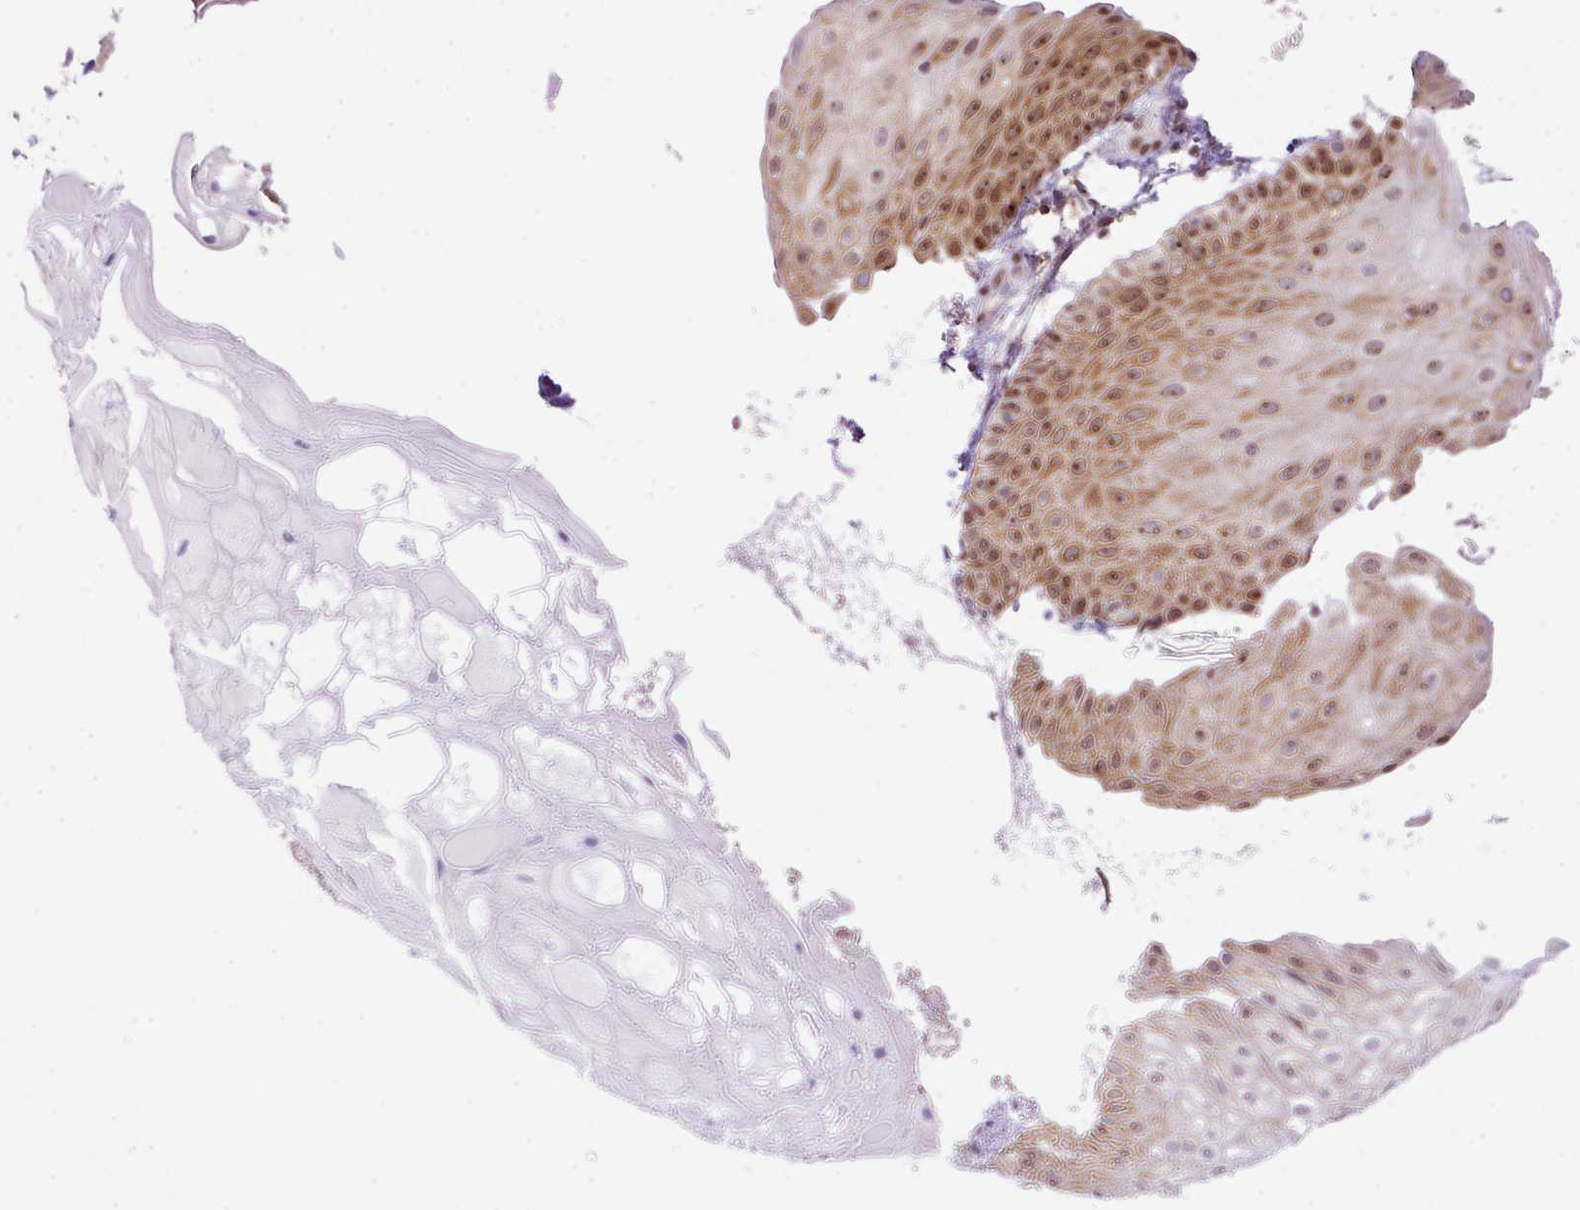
{"staining": {"intensity": "moderate", "quantity": "25%-75%", "location": "cytoplasmic/membranous,nuclear"}, "tissue": "skin", "cell_type": "Epidermal cells", "image_type": "normal", "snomed": [{"axis": "morphology", "description": "Normal tissue, NOS"}, {"axis": "topography", "description": "Anal"}], "caption": "Moderate cytoplasmic/membranous,nuclear protein staining is present in about 25%-75% of epidermal cells in skin.", "gene": "CCDC137", "patient": {"sex": "male", "age": 80}}